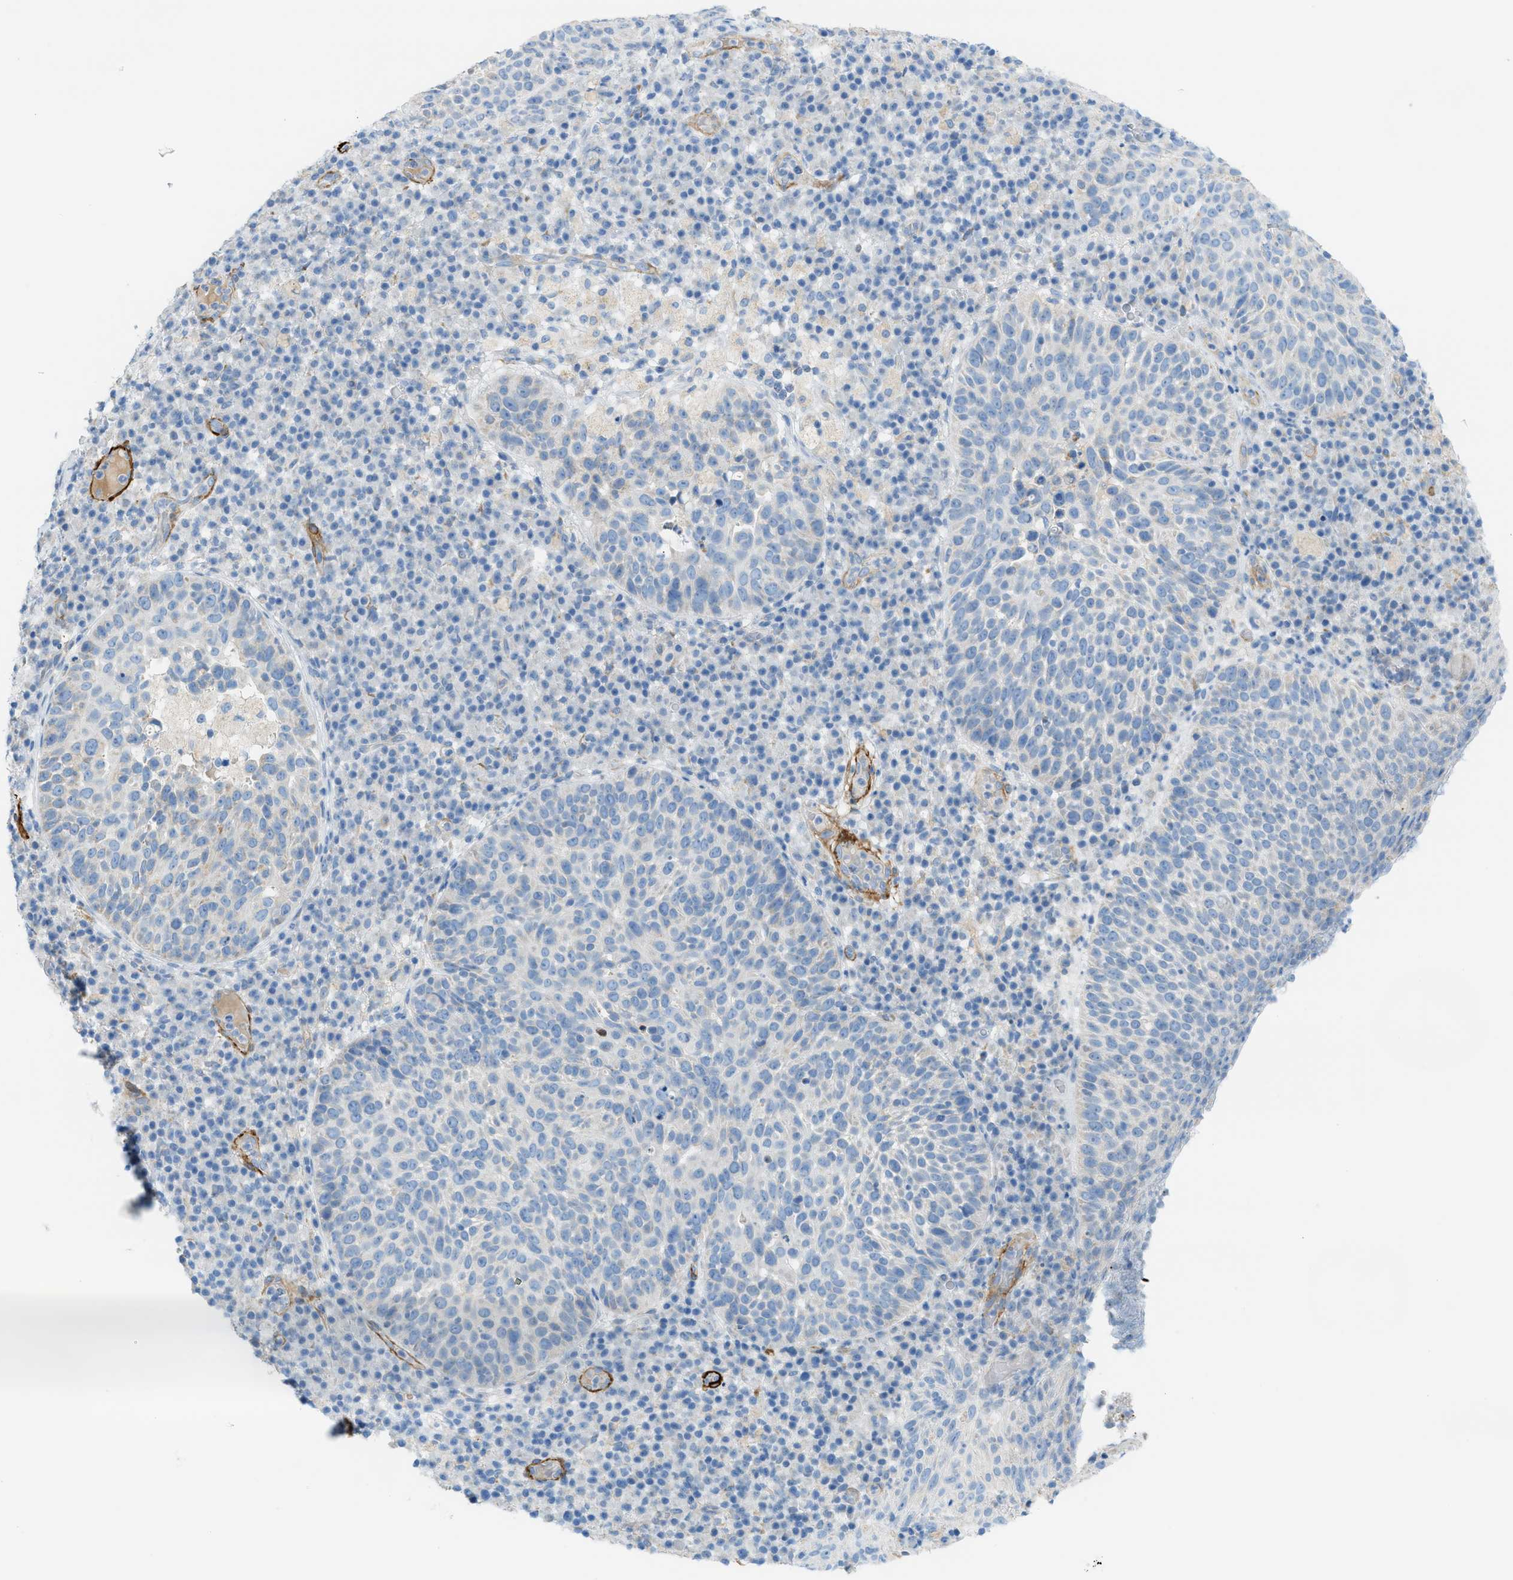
{"staining": {"intensity": "negative", "quantity": "none", "location": "none"}, "tissue": "skin cancer", "cell_type": "Tumor cells", "image_type": "cancer", "snomed": [{"axis": "morphology", "description": "Squamous cell carcinoma in situ, NOS"}, {"axis": "morphology", "description": "Squamous cell carcinoma, NOS"}, {"axis": "topography", "description": "Skin"}], "caption": "A high-resolution image shows IHC staining of skin cancer (squamous cell carcinoma), which displays no significant staining in tumor cells.", "gene": "MYH11", "patient": {"sex": "male", "age": 93}}